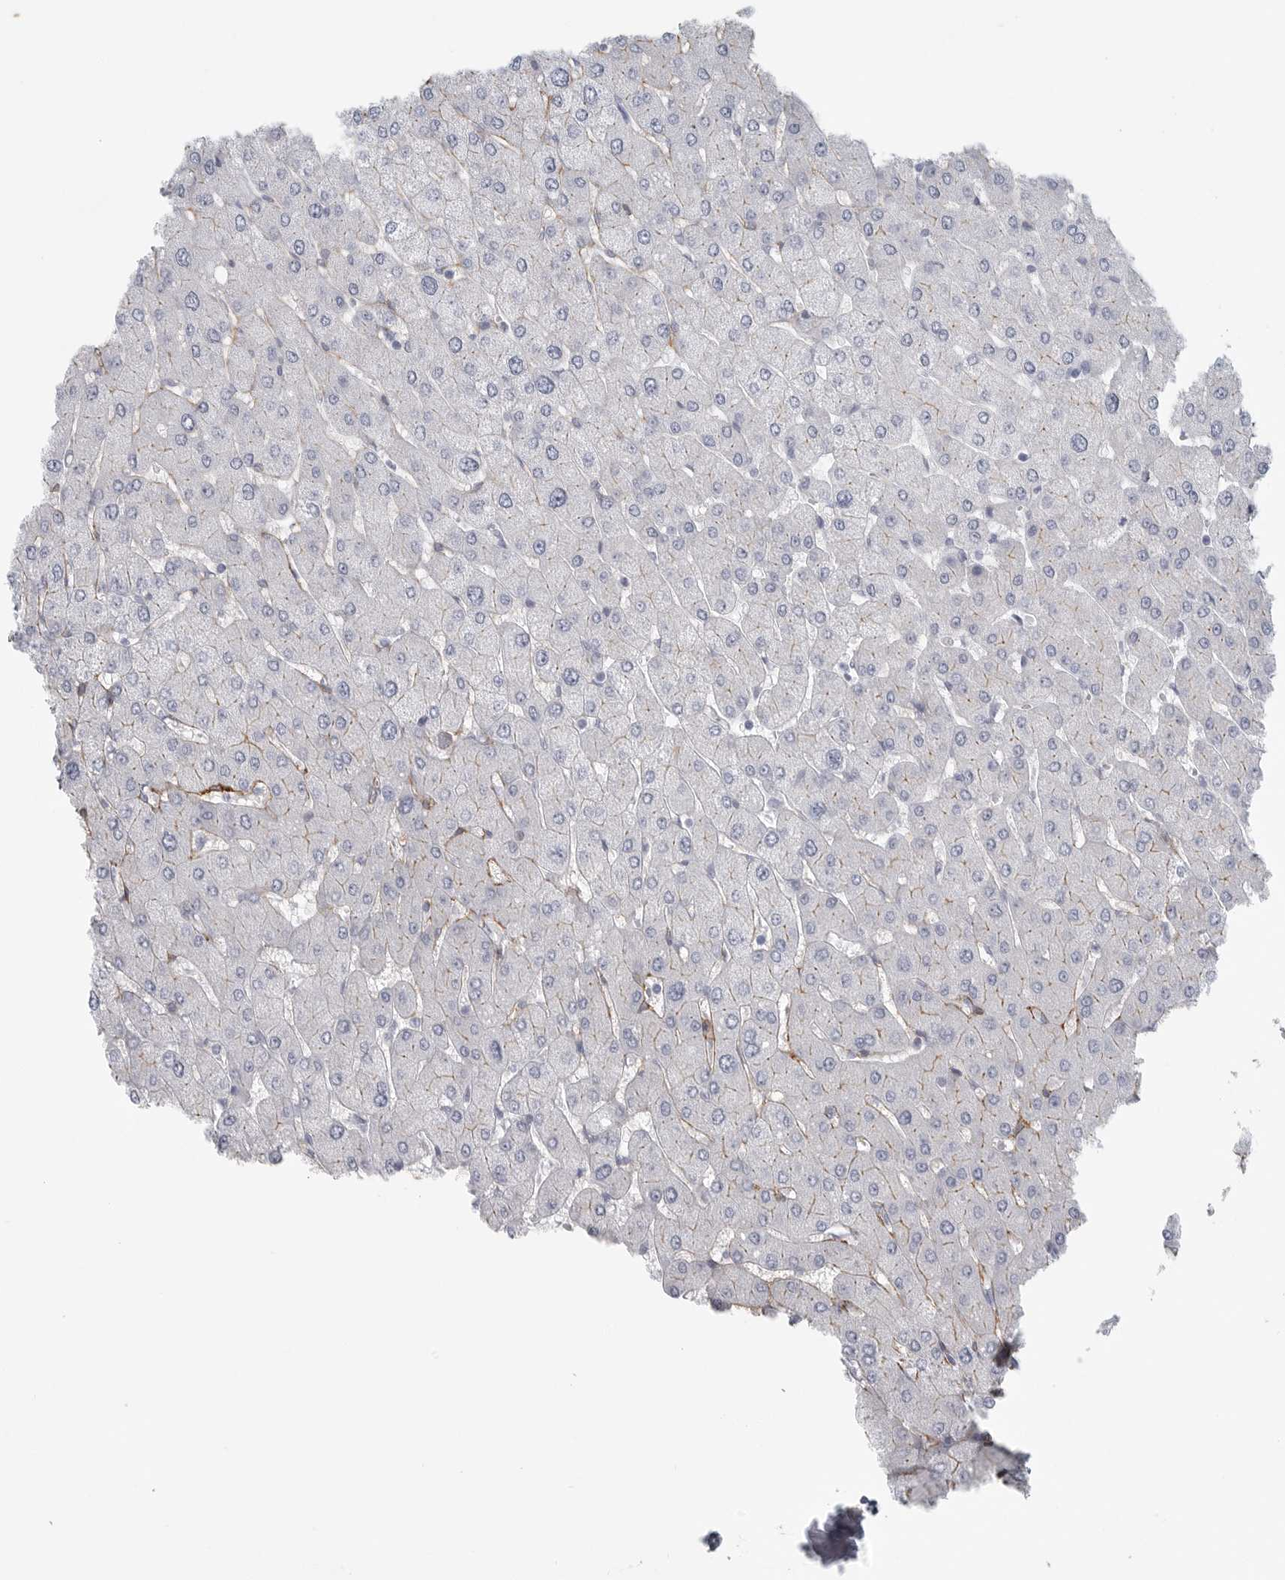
{"staining": {"intensity": "negative", "quantity": "none", "location": "none"}, "tissue": "liver", "cell_type": "Cholangiocytes", "image_type": "normal", "snomed": [{"axis": "morphology", "description": "Normal tissue, NOS"}, {"axis": "topography", "description": "Liver"}], "caption": "Immunohistochemical staining of normal liver demonstrates no significant staining in cholangiocytes. The staining is performed using DAB (3,3'-diaminobenzidine) brown chromogen with nuclei counter-stained in using hematoxylin.", "gene": "TNR", "patient": {"sex": "male", "age": 55}}